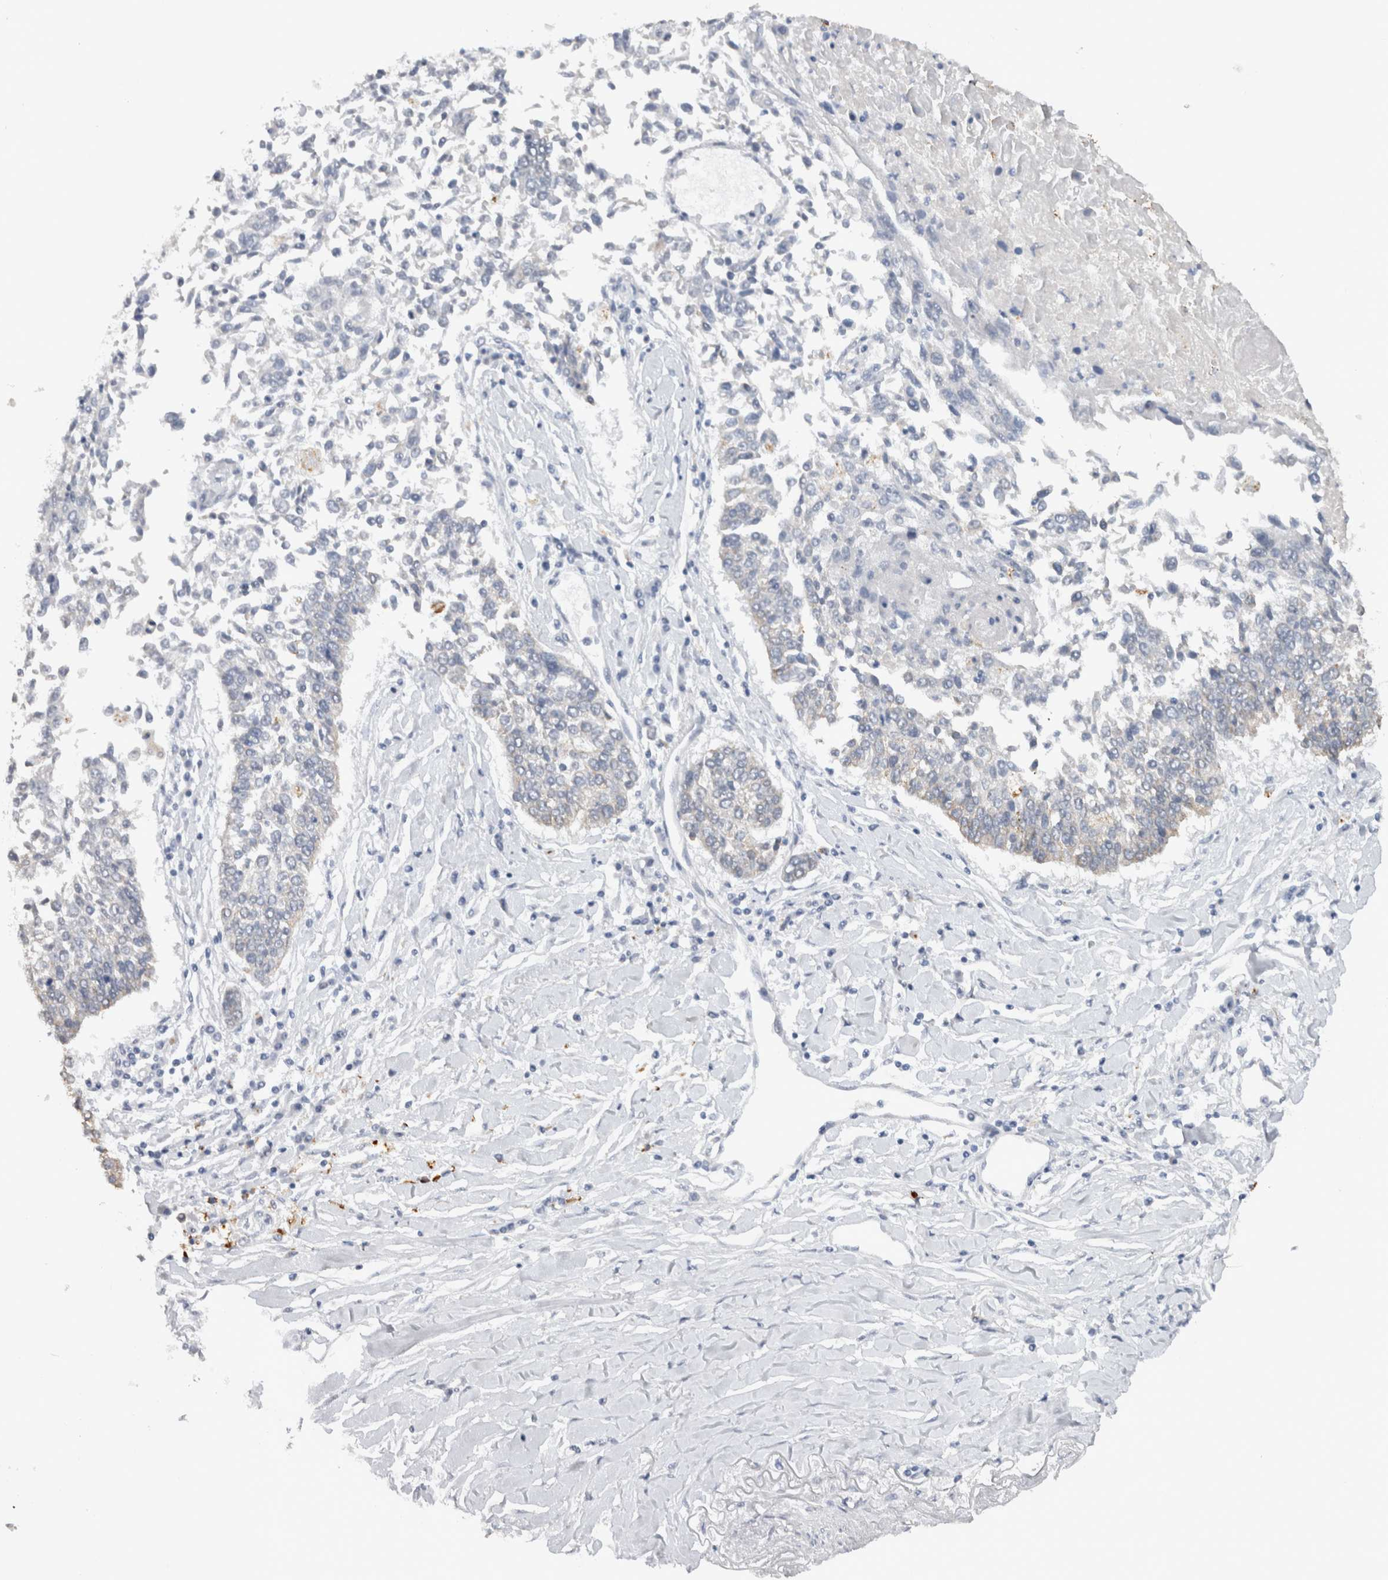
{"staining": {"intensity": "negative", "quantity": "none", "location": "none"}, "tissue": "lung cancer", "cell_type": "Tumor cells", "image_type": "cancer", "snomed": [{"axis": "morphology", "description": "Normal tissue, NOS"}, {"axis": "morphology", "description": "Squamous cell carcinoma, NOS"}, {"axis": "topography", "description": "Cartilage tissue"}, {"axis": "topography", "description": "Bronchus"}, {"axis": "topography", "description": "Lung"}, {"axis": "topography", "description": "Peripheral nerve tissue"}], "caption": "Squamous cell carcinoma (lung) stained for a protein using immunohistochemistry displays no positivity tumor cells.", "gene": "CDH17", "patient": {"sex": "female", "age": 49}}